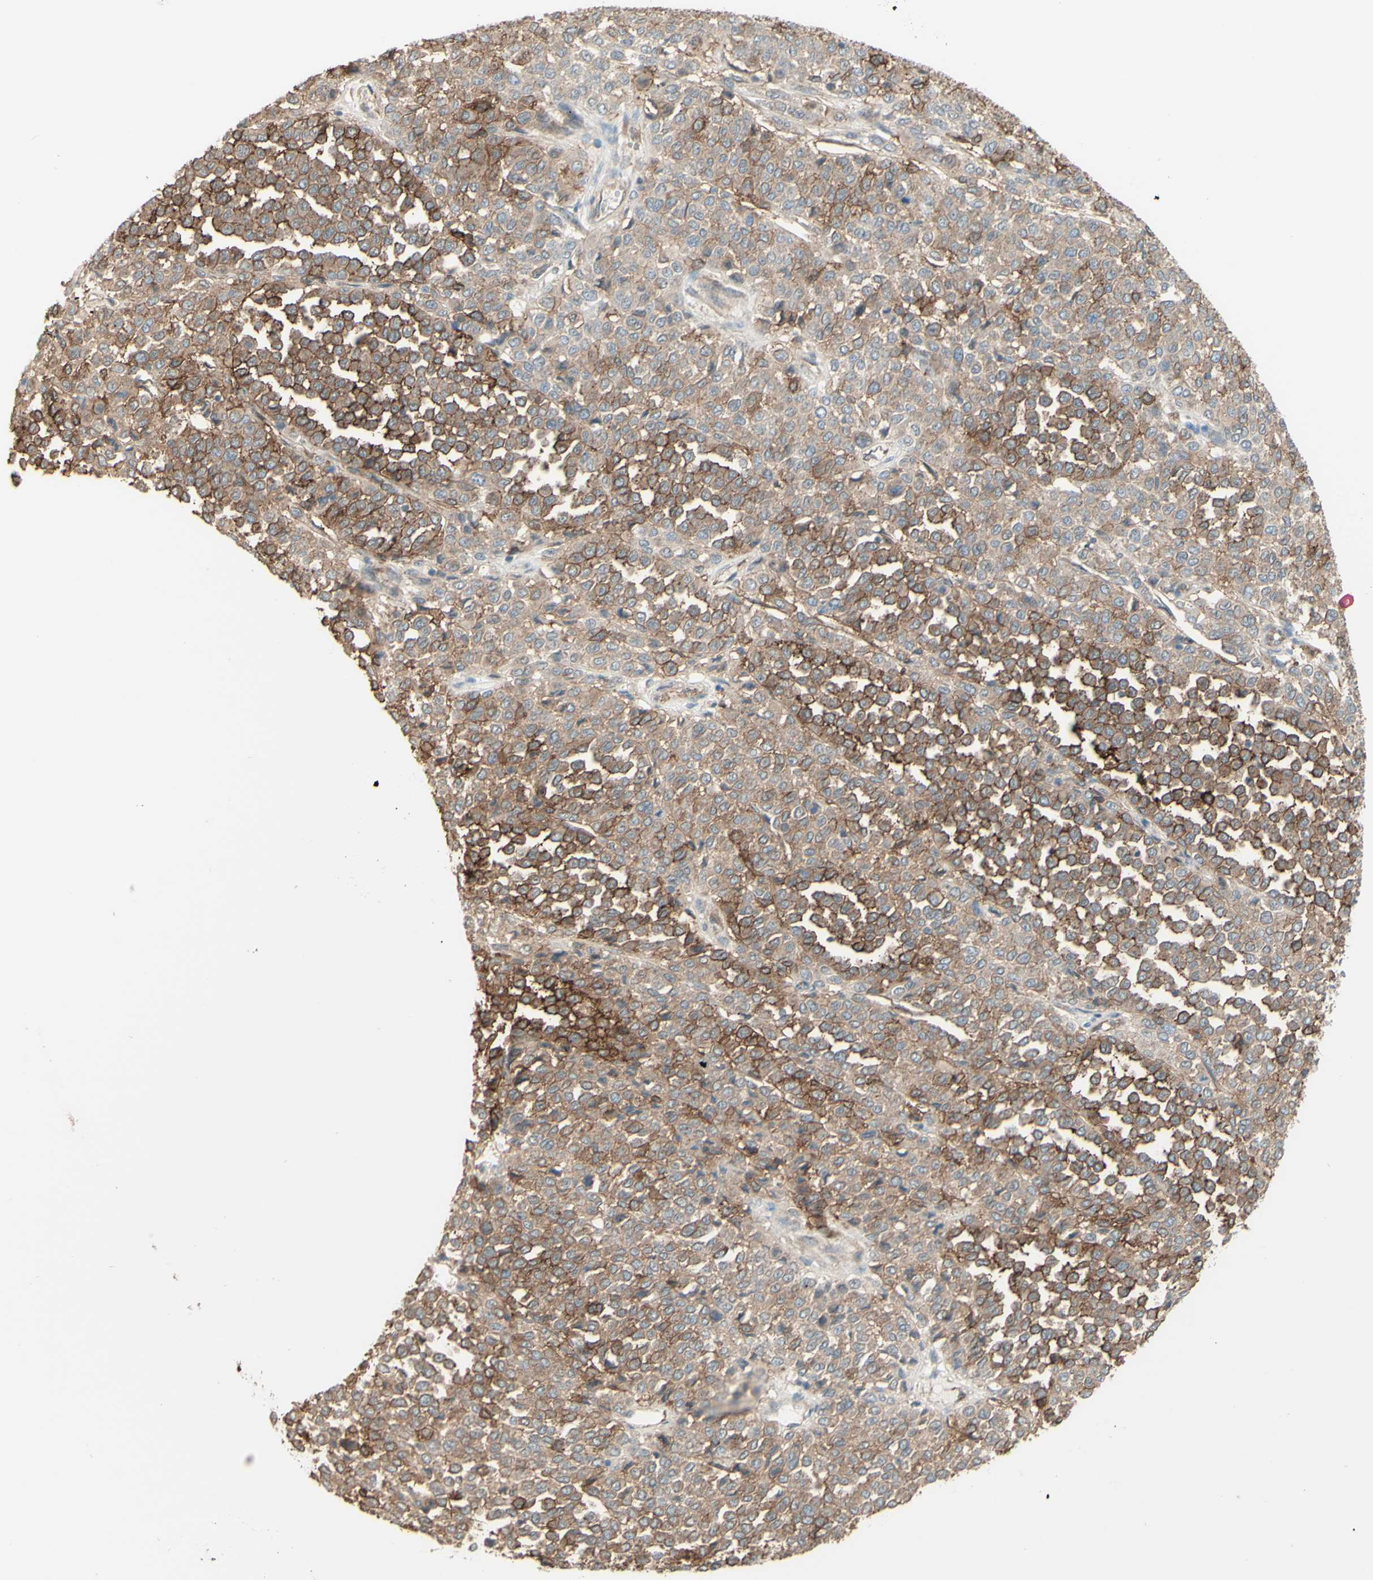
{"staining": {"intensity": "moderate", "quantity": ">75%", "location": "cytoplasmic/membranous"}, "tissue": "melanoma", "cell_type": "Tumor cells", "image_type": "cancer", "snomed": [{"axis": "morphology", "description": "Malignant melanoma, Metastatic site"}, {"axis": "topography", "description": "Pancreas"}], "caption": "Immunohistochemical staining of melanoma exhibits moderate cytoplasmic/membranous protein expression in approximately >75% of tumor cells. (Brightfield microscopy of DAB IHC at high magnification).", "gene": "RNF149", "patient": {"sex": "female", "age": 30}}